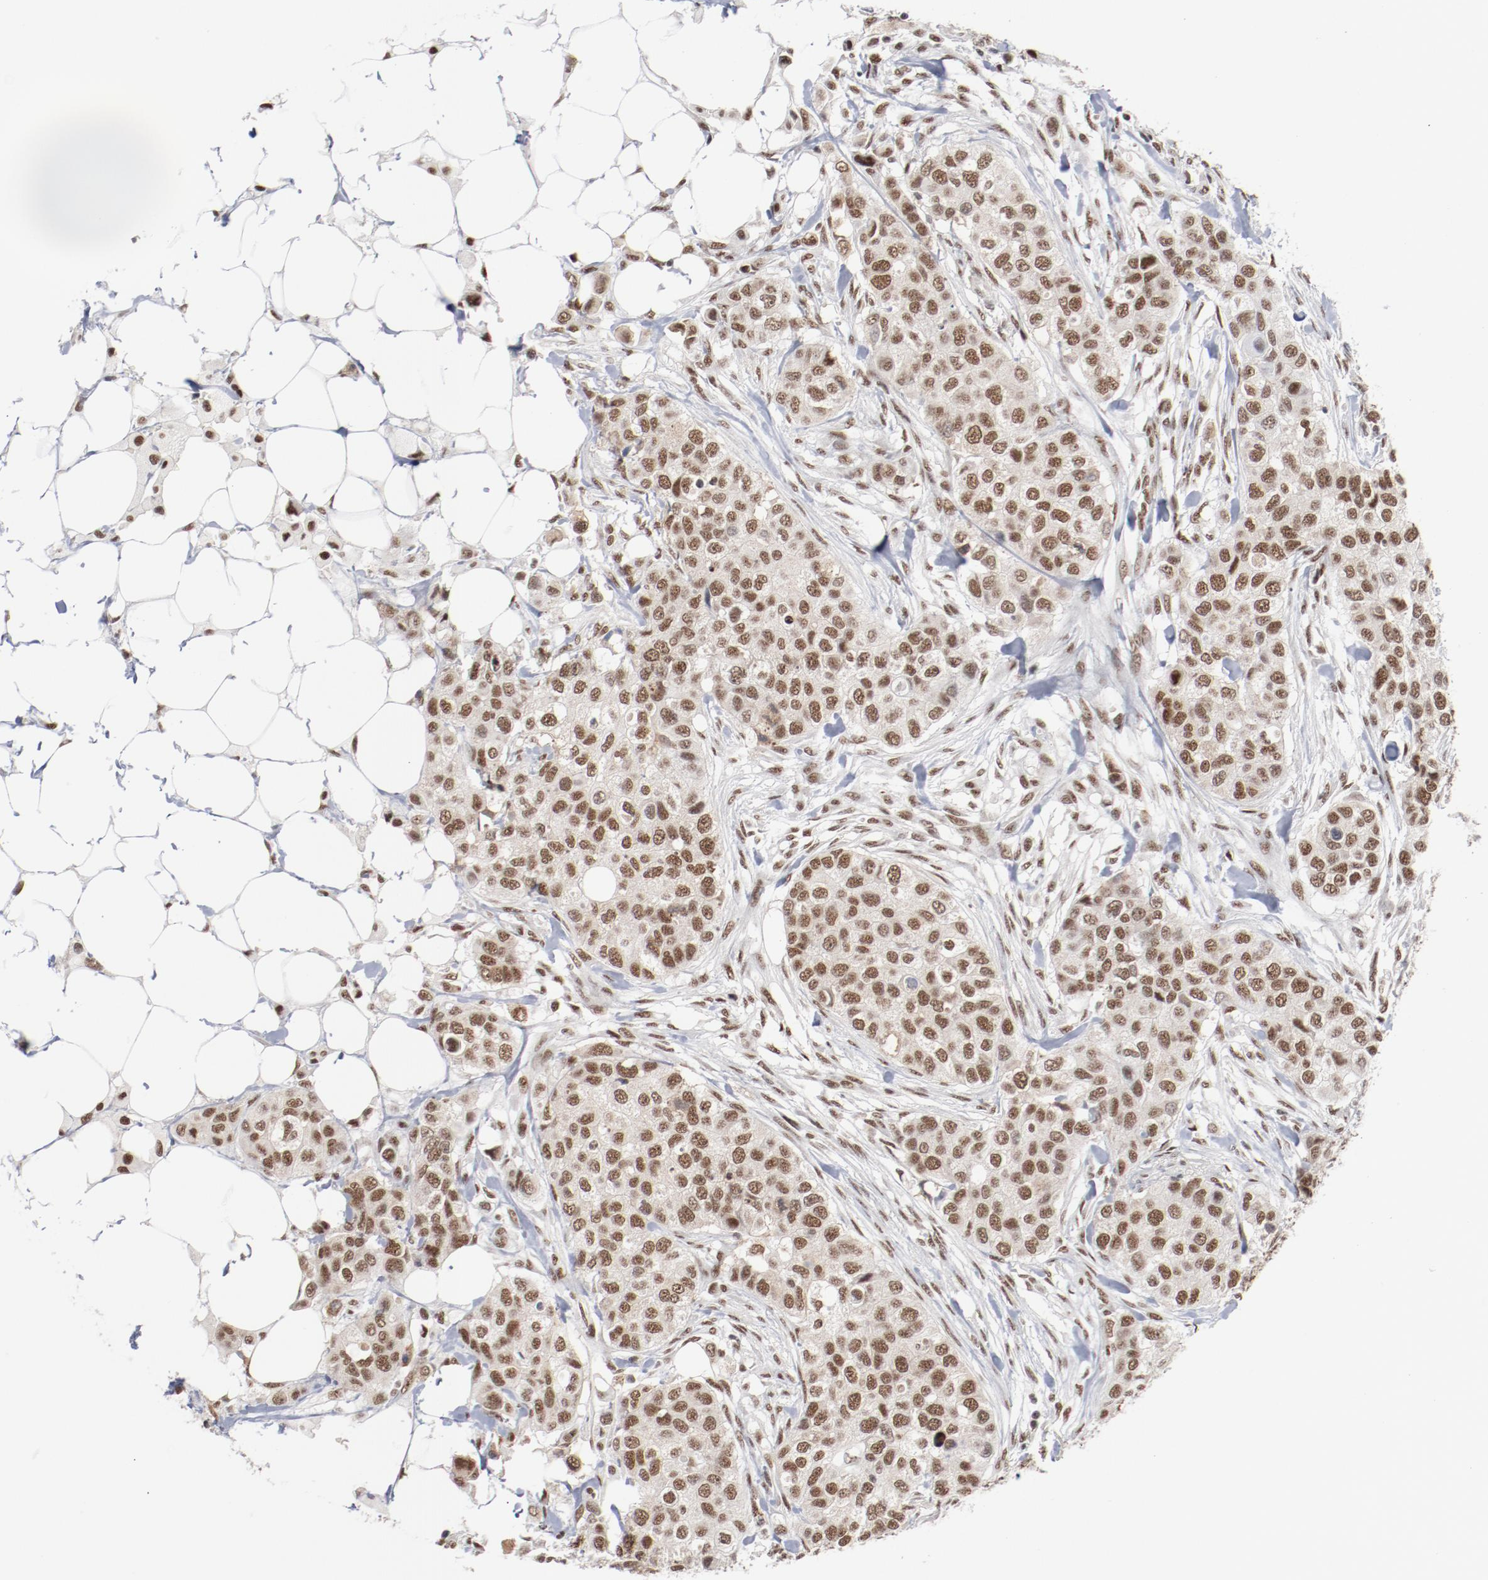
{"staining": {"intensity": "moderate", "quantity": ">75%", "location": "nuclear"}, "tissue": "breast cancer", "cell_type": "Tumor cells", "image_type": "cancer", "snomed": [{"axis": "morphology", "description": "Normal tissue, NOS"}, {"axis": "morphology", "description": "Duct carcinoma"}, {"axis": "topography", "description": "Breast"}], "caption": "DAB (3,3'-diaminobenzidine) immunohistochemical staining of human breast cancer (invasive ductal carcinoma) shows moderate nuclear protein staining in about >75% of tumor cells. Nuclei are stained in blue.", "gene": "BUB3", "patient": {"sex": "female", "age": 49}}